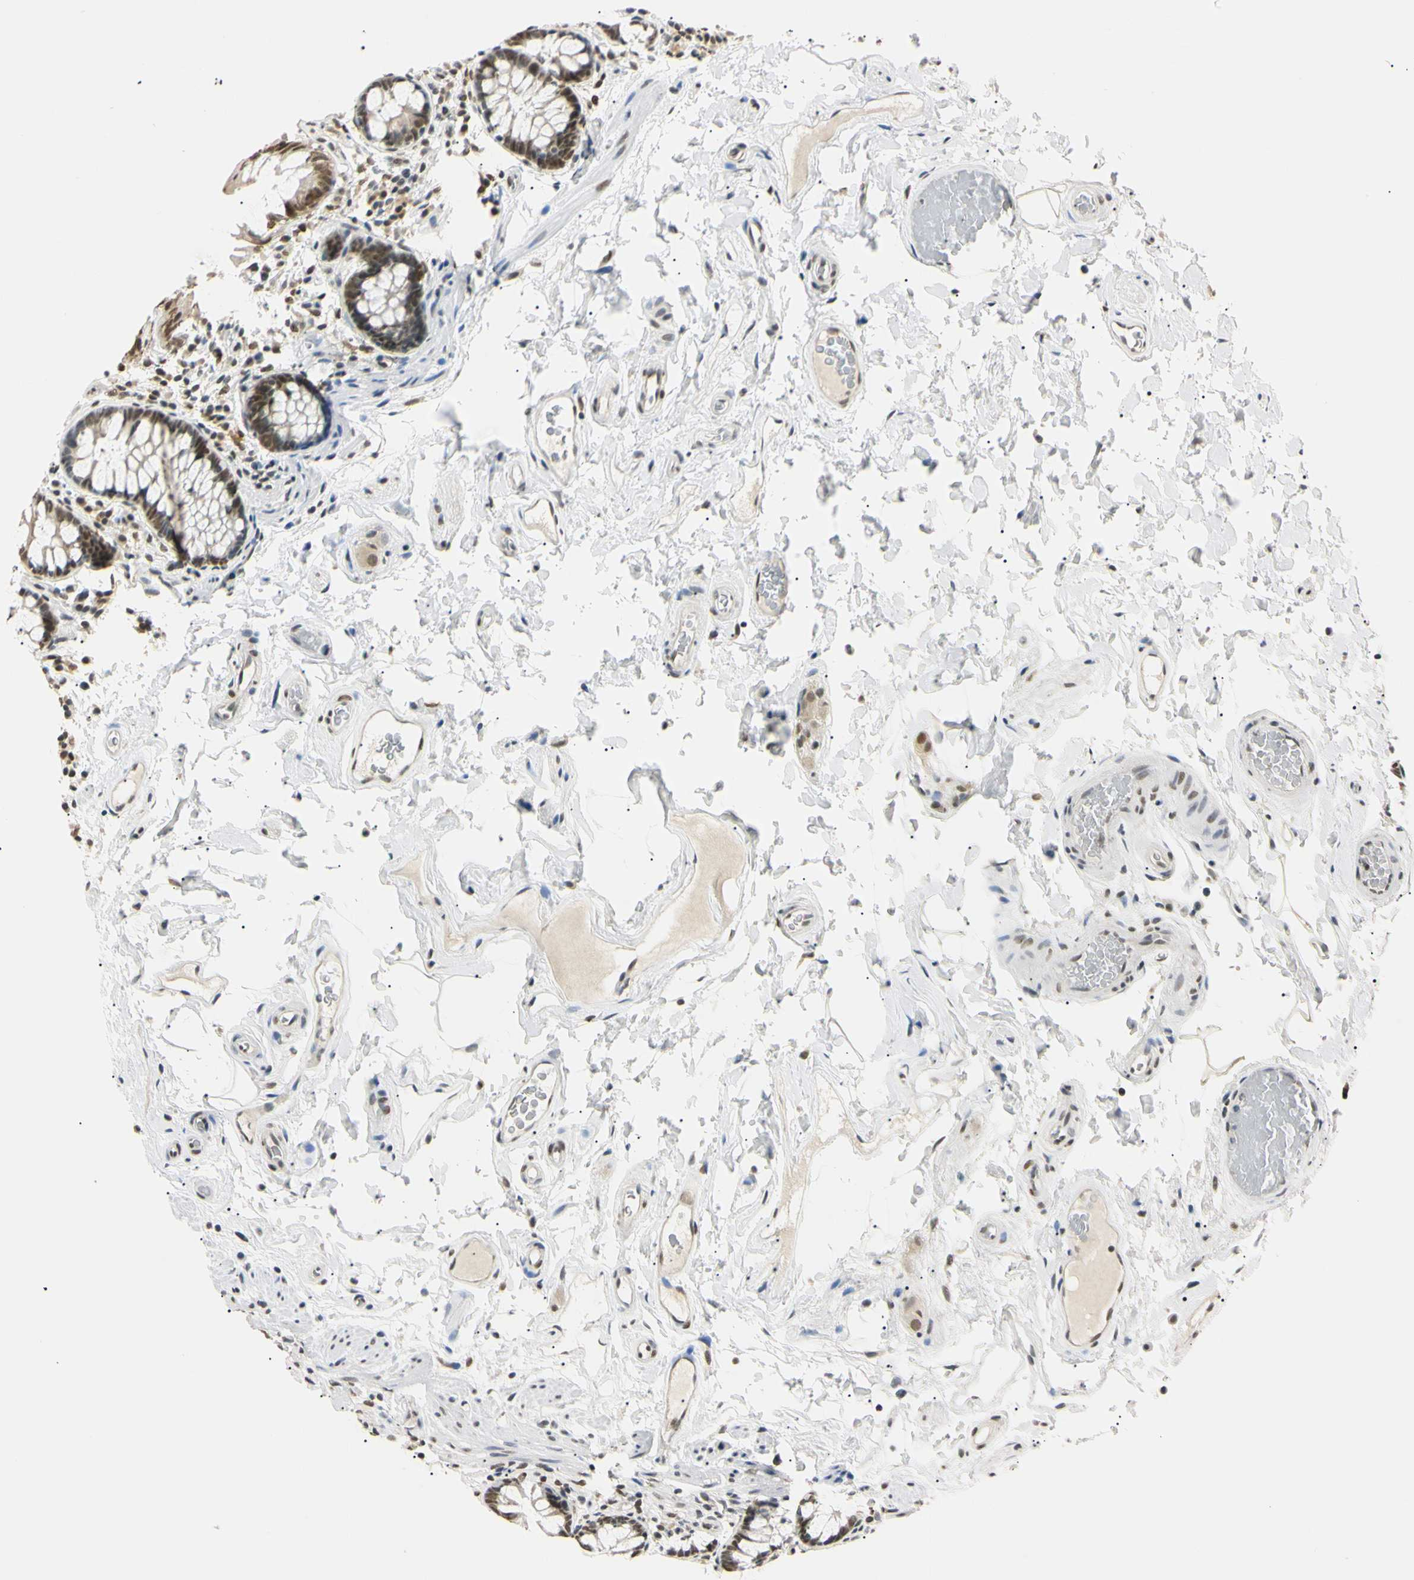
{"staining": {"intensity": "moderate", "quantity": ">75%", "location": "nuclear"}, "tissue": "colon", "cell_type": "Endothelial cells", "image_type": "normal", "snomed": [{"axis": "morphology", "description": "Normal tissue, NOS"}, {"axis": "topography", "description": "Colon"}], "caption": "A brown stain labels moderate nuclear expression of a protein in endothelial cells of normal human colon. The staining is performed using DAB brown chromogen to label protein expression. The nuclei are counter-stained blue using hematoxylin.", "gene": "SMARCA5", "patient": {"sex": "female", "age": 80}}